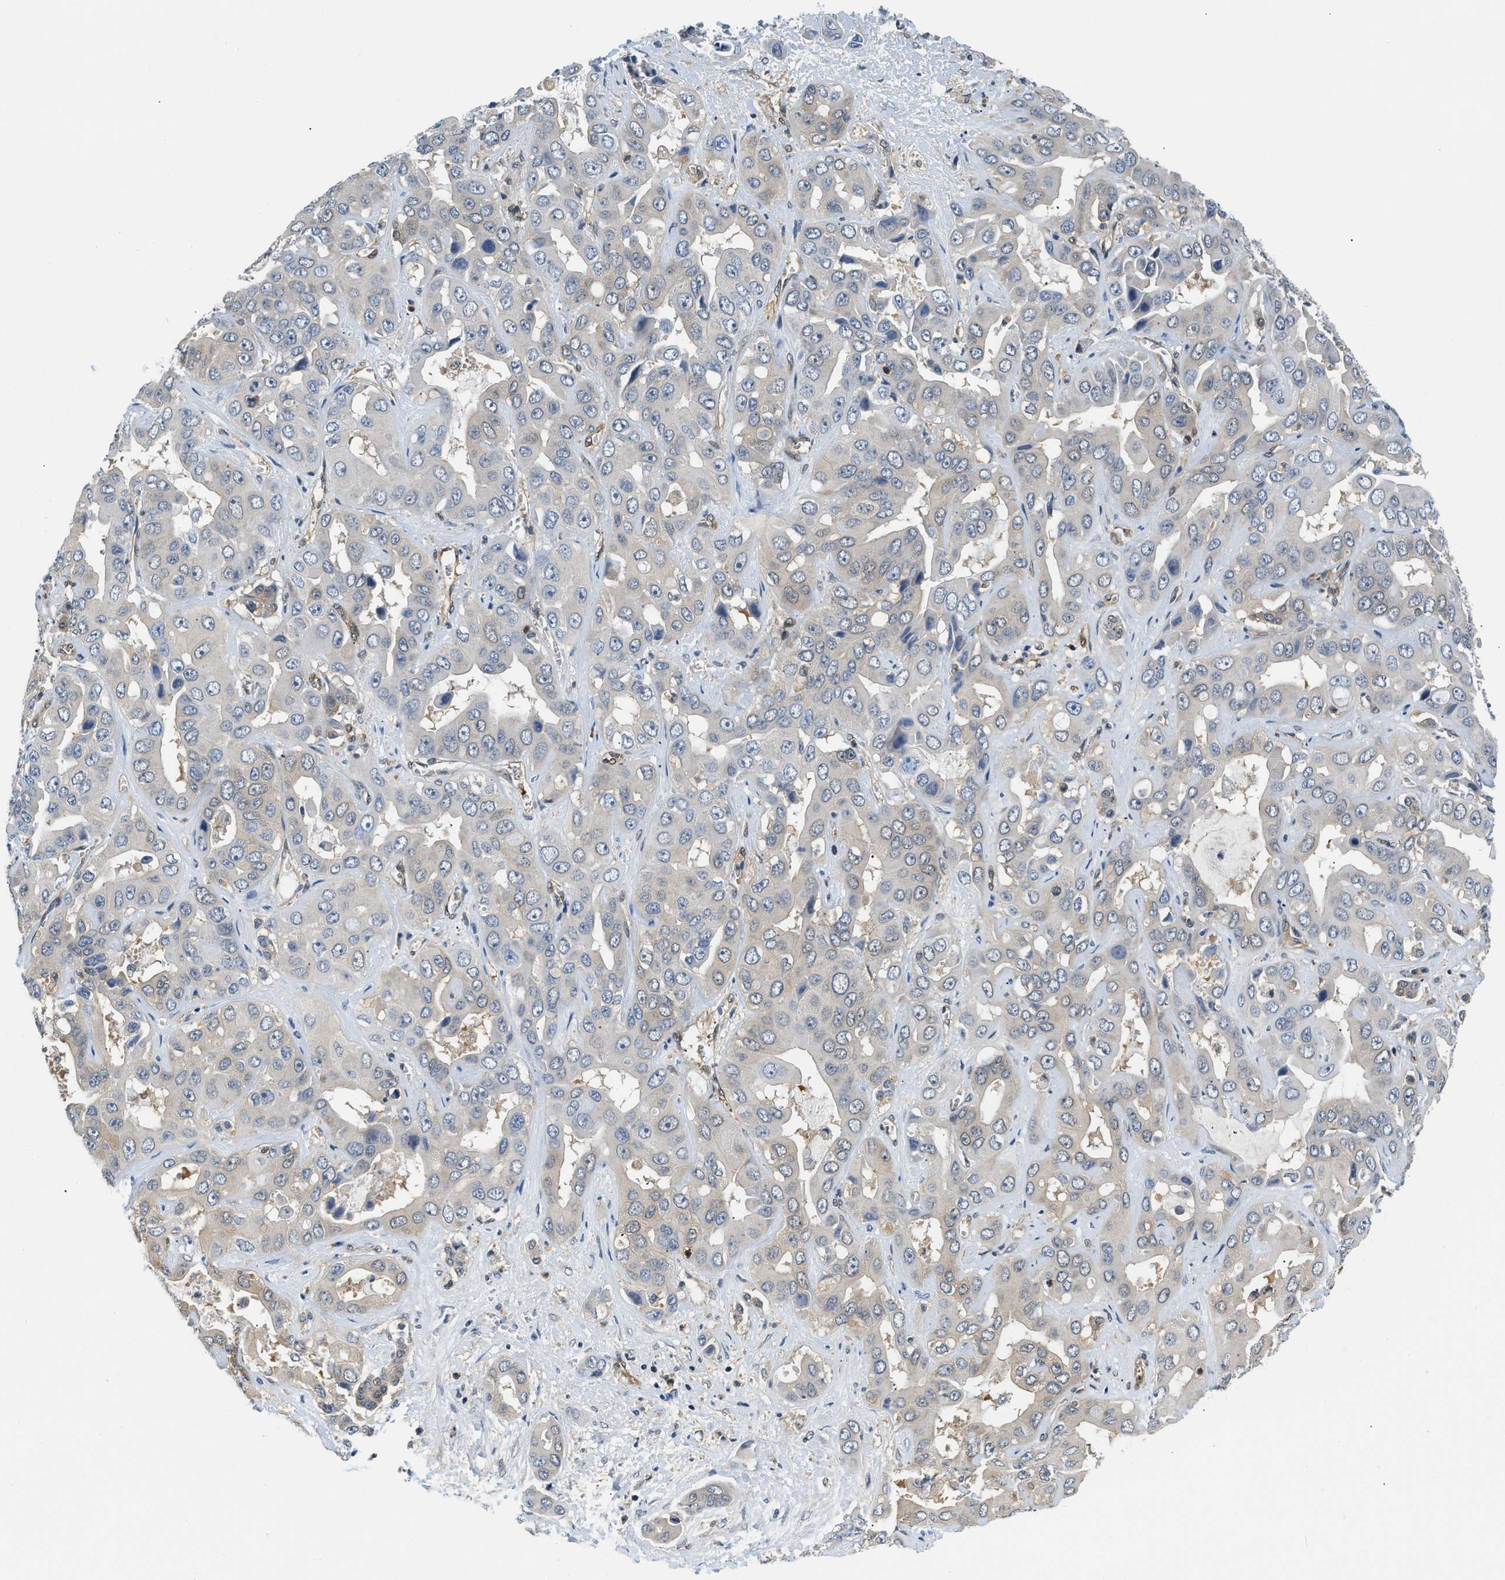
{"staining": {"intensity": "negative", "quantity": "none", "location": "none"}, "tissue": "liver cancer", "cell_type": "Tumor cells", "image_type": "cancer", "snomed": [{"axis": "morphology", "description": "Cholangiocarcinoma"}, {"axis": "topography", "description": "Liver"}], "caption": "The immunohistochemistry image has no significant positivity in tumor cells of liver cancer (cholangiocarcinoma) tissue. (Immunohistochemistry (ihc), brightfield microscopy, high magnification).", "gene": "EIF4EBP2", "patient": {"sex": "female", "age": 52}}